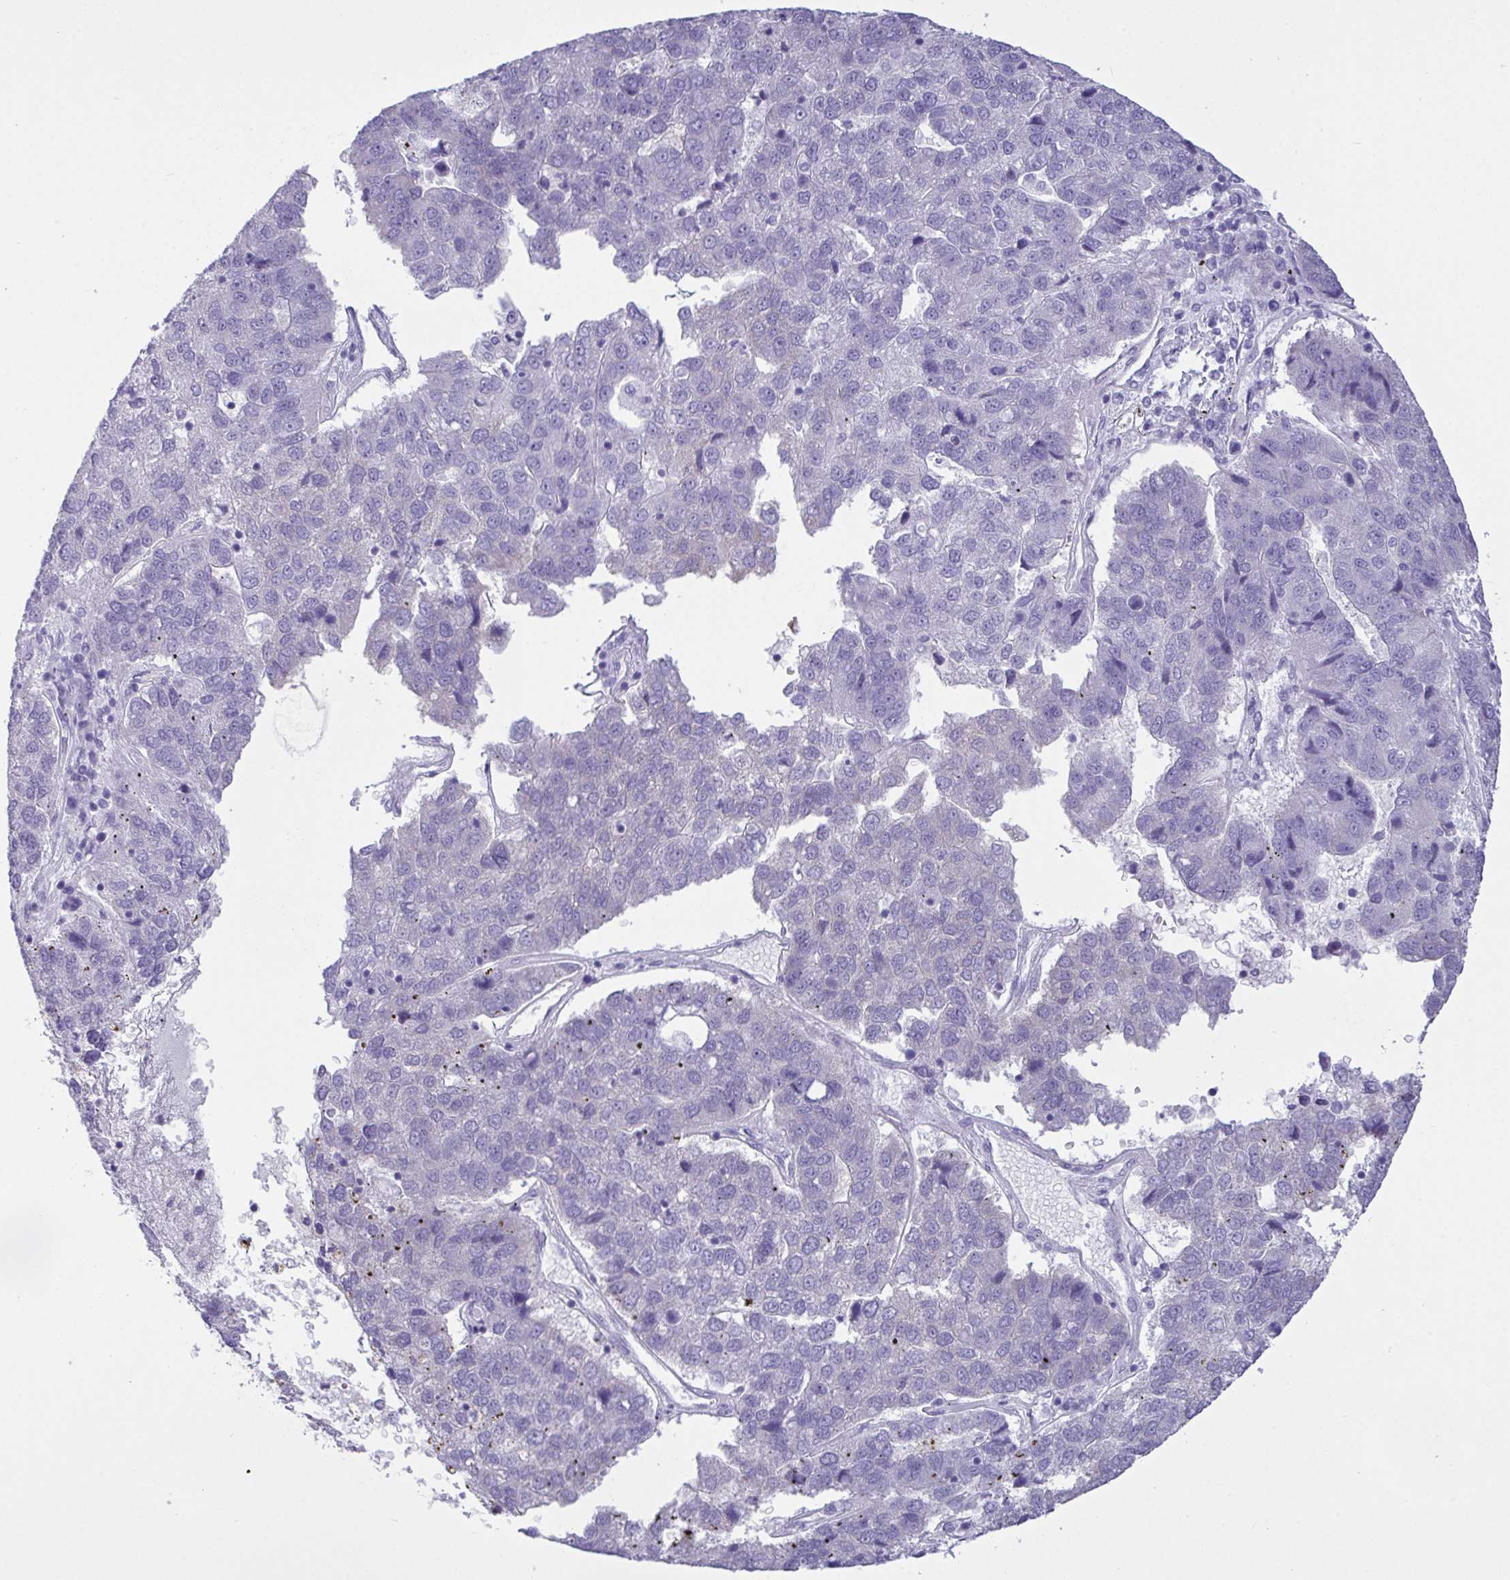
{"staining": {"intensity": "negative", "quantity": "none", "location": "none"}, "tissue": "pancreatic cancer", "cell_type": "Tumor cells", "image_type": "cancer", "snomed": [{"axis": "morphology", "description": "Adenocarcinoma, NOS"}, {"axis": "topography", "description": "Pancreas"}], "caption": "DAB immunohistochemical staining of human pancreatic cancer demonstrates no significant staining in tumor cells.", "gene": "C4orf33", "patient": {"sex": "female", "age": 61}}